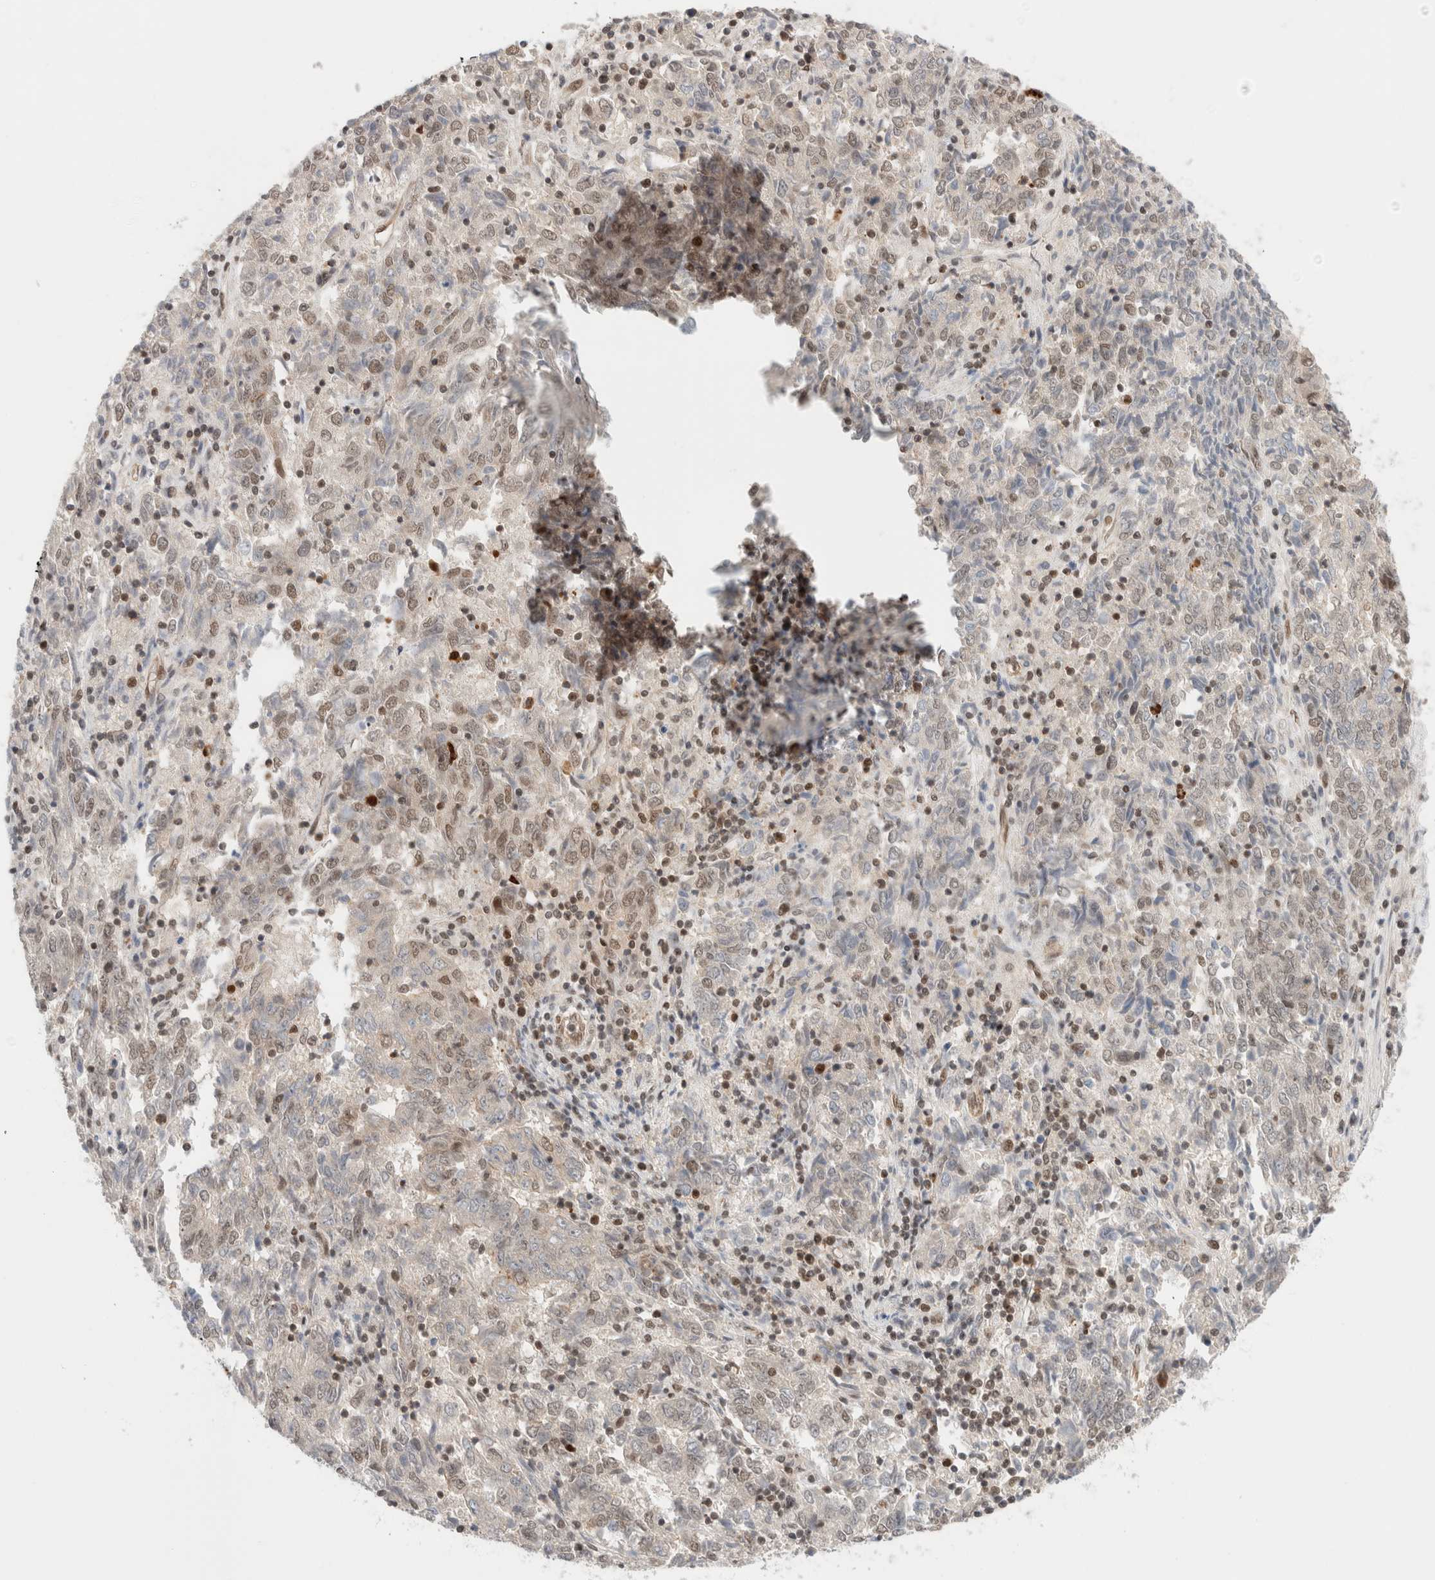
{"staining": {"intensity": "weak", "quantity": "25%-75%", "location": "nuclear"}, "tissue": "endometrial cancer", "cell_type": "Tumor cells", "image_type": "cancer", "snomed": [{"axis": "morphology", "description": "Adenocarcinoma, NOS"}, {"axis": "topography", "description": "Endometrium"}], "caption": "The histopathology image exhibits immunohistochemical staining of endometrial cancer. There is weak nuclear expression is appreciated in approximately 25%-75% of tumor cells.", "gene": "GATAD2A", "patient": {"sex": "female", "age": 80}}